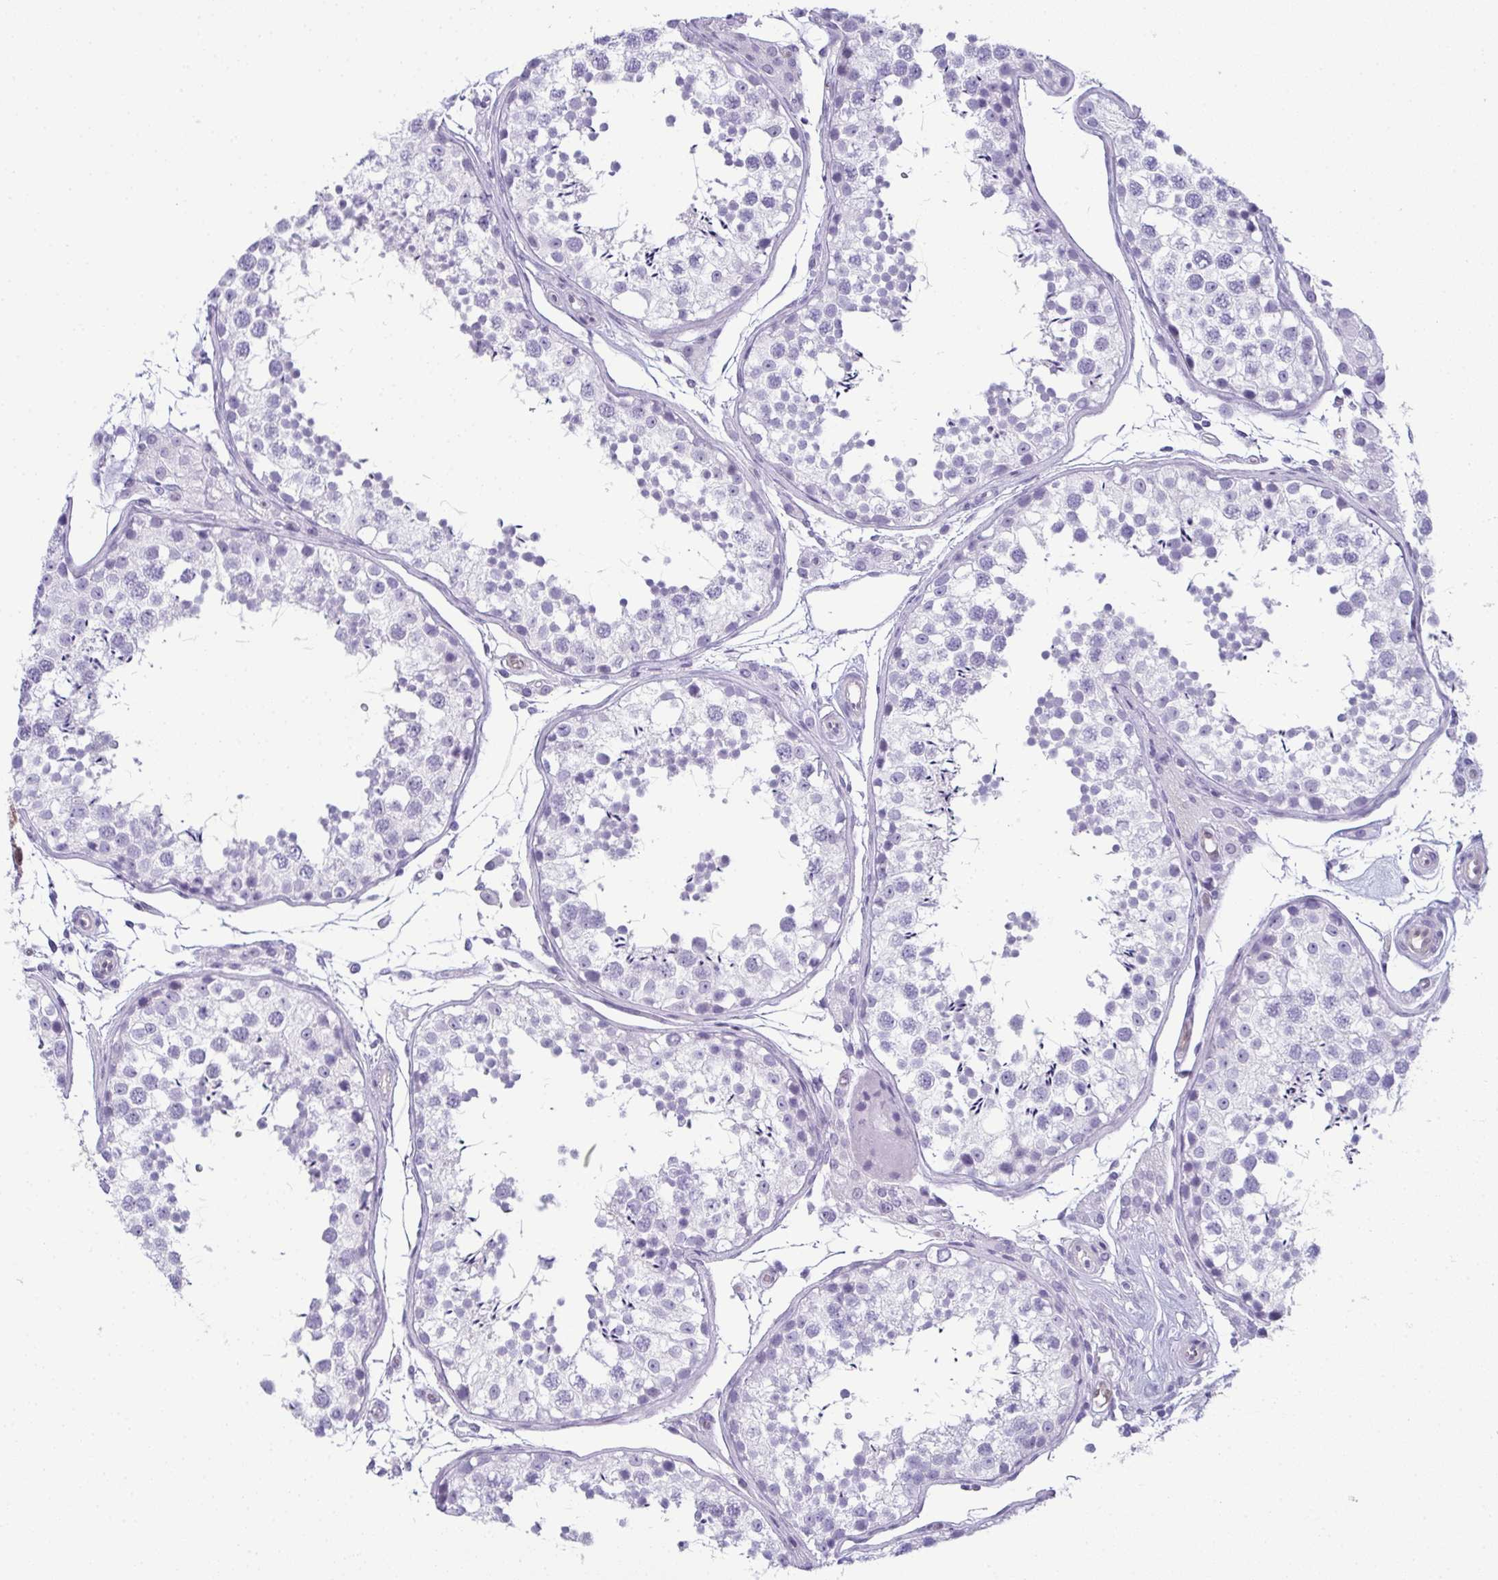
{"staining": {"intensity": "negative", "quantity": "none", "location": "none"}, "tissue": "testis", "cell_type": "Cells in seminiferous ducts", "image_type": "normal", "snomed": [{"axis": "morphology", "description": "Normal tissue, NOS"}, {"axis": "morphology", "description": "Seminoma, NOS"}, {"axis": "topography", "description": "Testis"}], "caption": "This is an immunohistochemistry photomicrograph of normal testis. There is no positivity in cells in seminiferous ducts.", "gene": "CDA", "patient": {"sex": "male", "age": 29}}